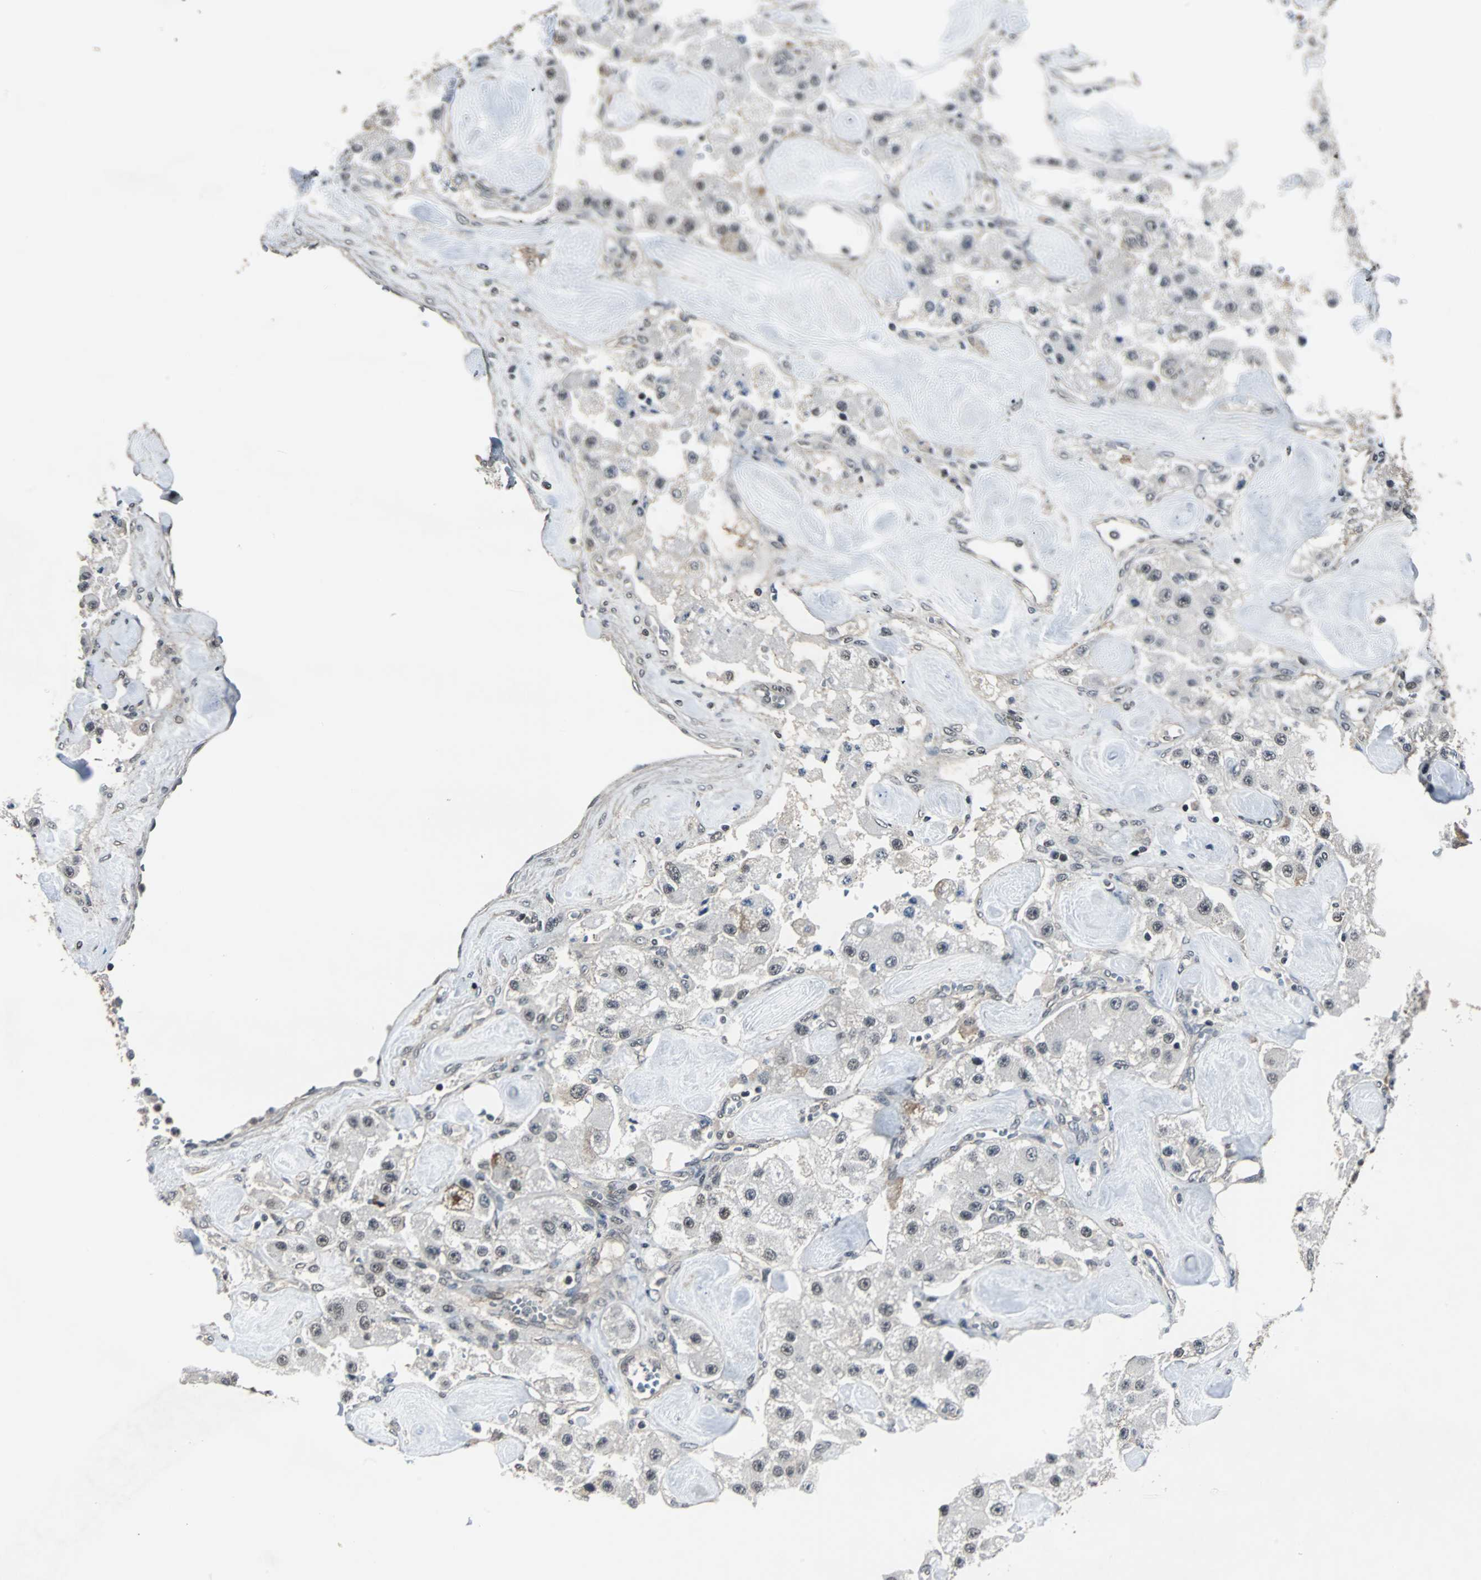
{"staining": {"intensity": "negative", "quantity": "none", "location": "none"}, "tissue": "carcinoid", "cell_type": "Tumor cells", "image_type": "cancer", "snomed": [{"axis": "morphology", "description": "Carcinoid, malignant, NOS"}, {"axis": "topography", "description": "Pancreas"}], "caption": "Malignant carcinoid was stained to show a protein in brown. There is no significant staining in tumor cells.", "gene": "MKX", "patient": {"sex": "male", "age": 41}}